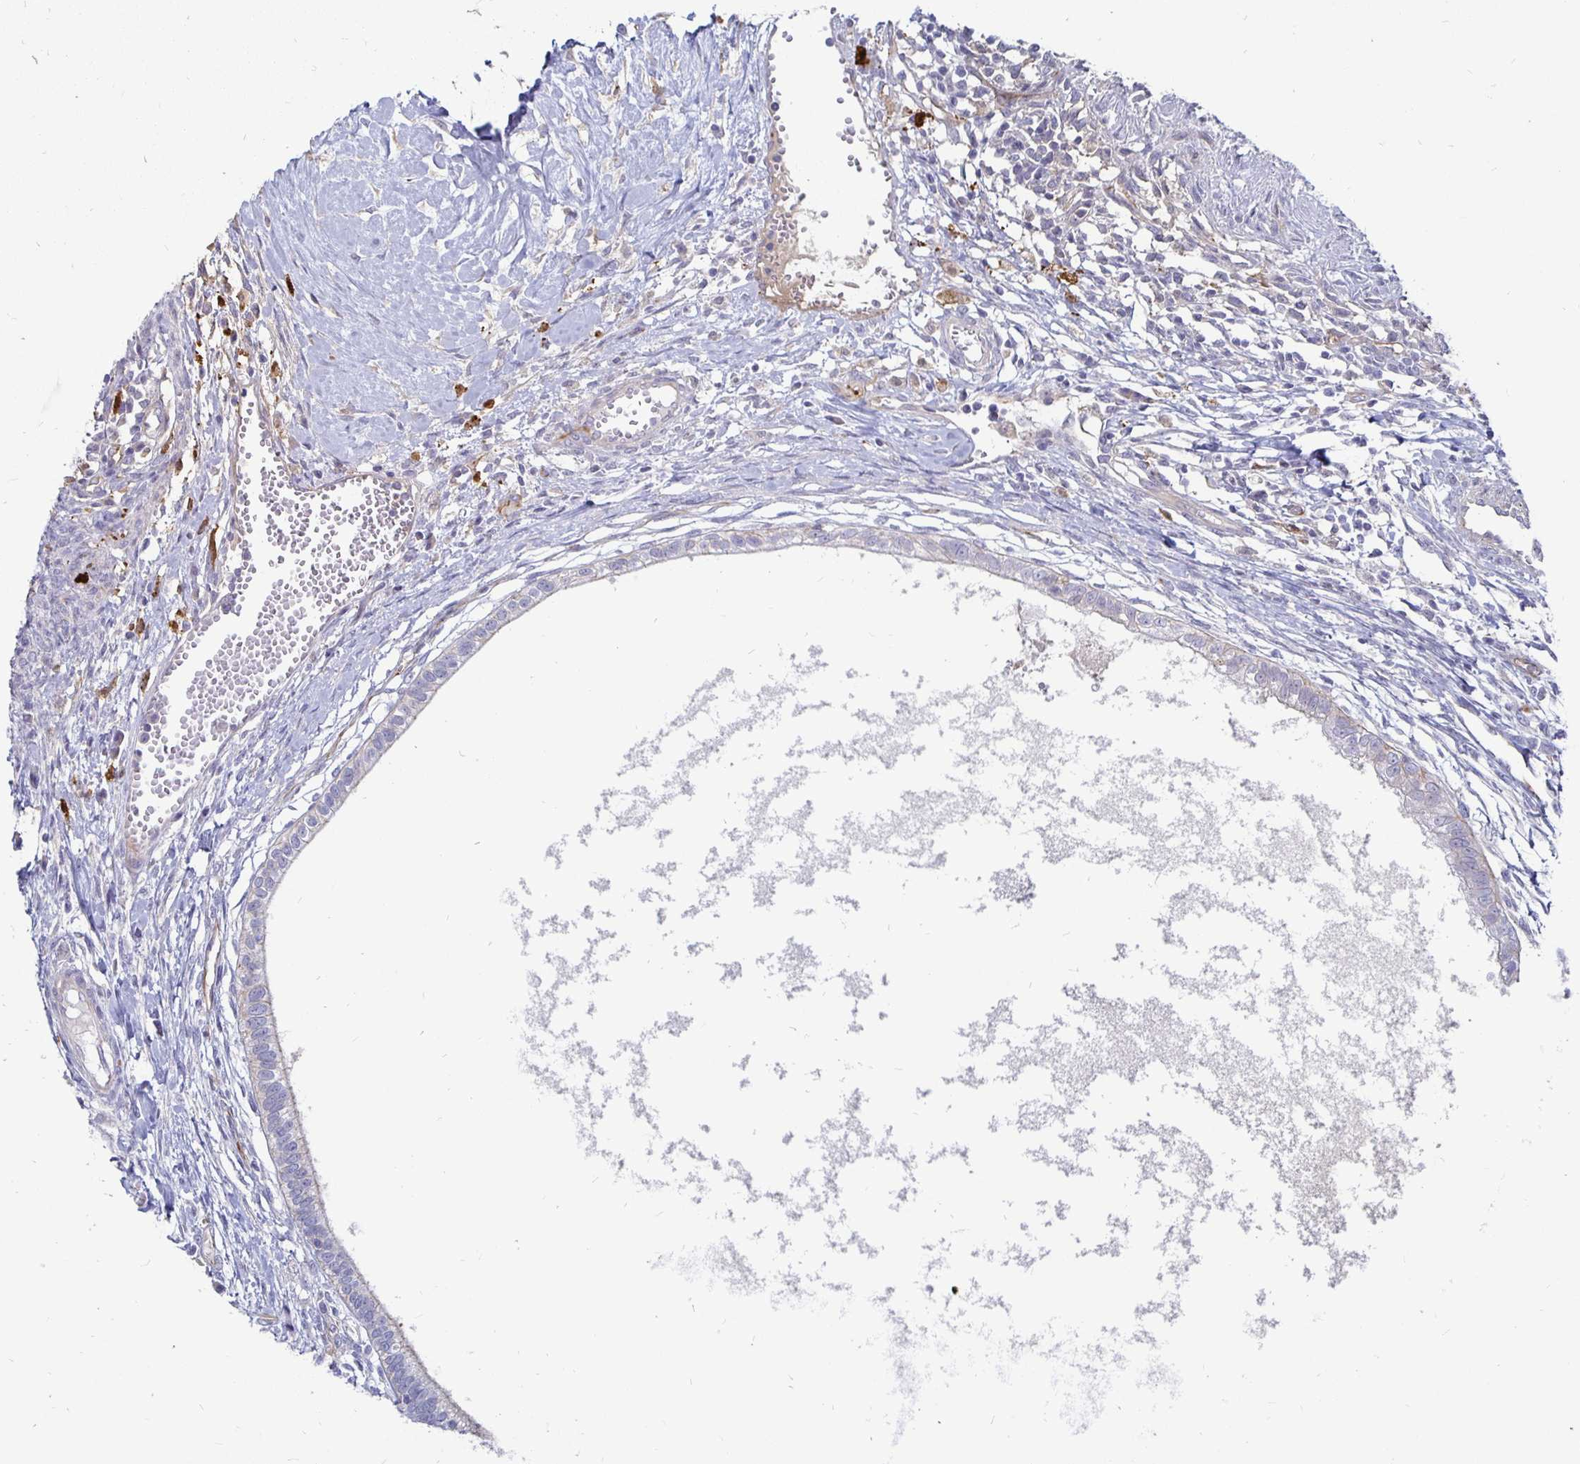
{"staining": {"intensity": "negative", "quantity": "none", "location": "none"}, "tissue": "testis cancer", "cell_type": "Tumor cells", "image_type": "cancer", "snomed": [{"axis": "morphology", "description": "Carcinoma, Embryonal, NOS"}, {"axis": "topography", "description": "Testis"}], "caption": "Protein analysis of testis embryonal carcinoma exhibits no significant expression in tumor cells.", "gene": "CCDC85A", "patient": {"sex": "male", "age": 37}}